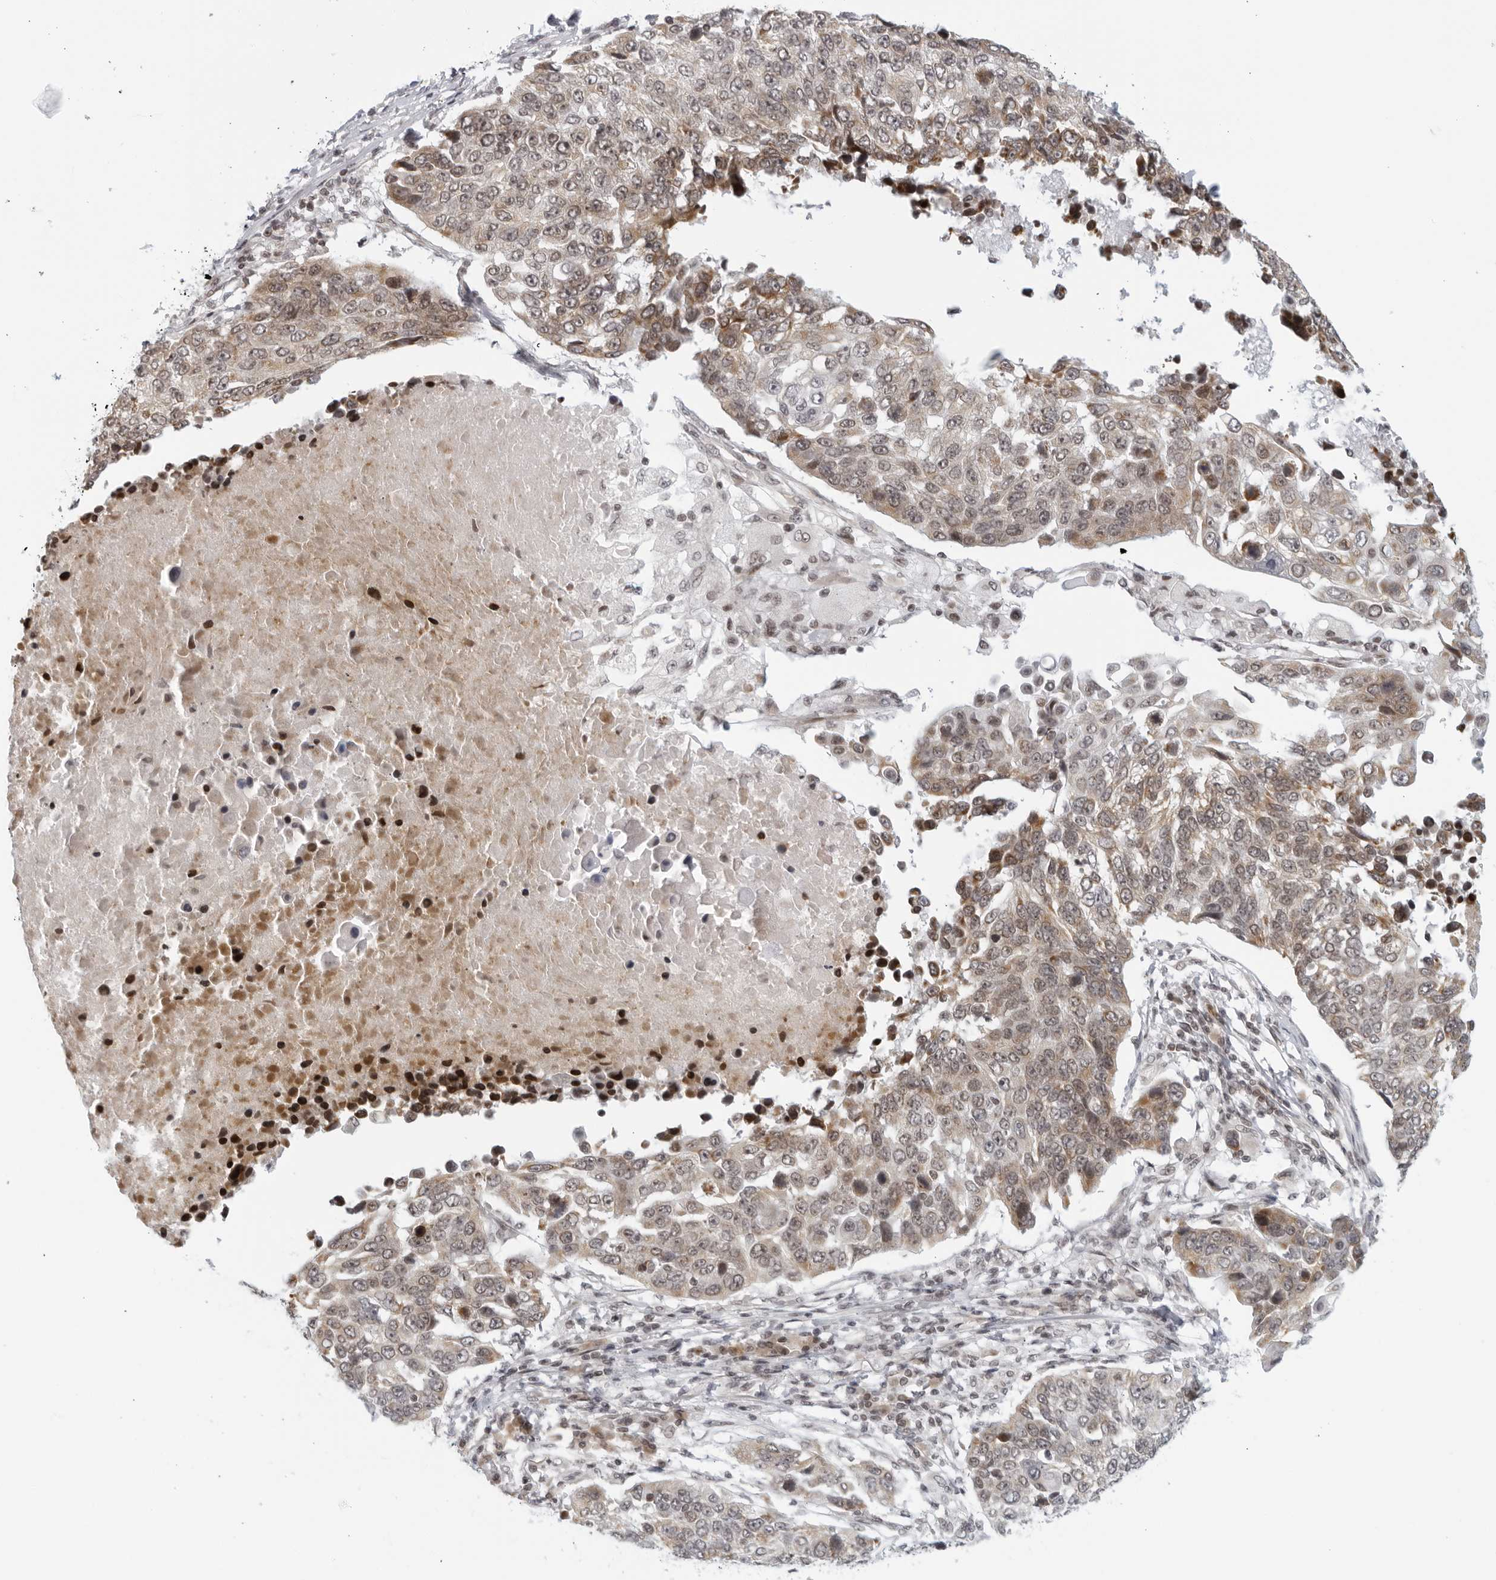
{"staining": {"intensity": "weak", "quantity": ">75%", "location": "cytoplasmic/membranous"}, "tissue": "lung cancer", "cell_type": "Tumor cells", "image_type": "cancer", "snomed": [{"axis": "morphology", "description": "Squamous cell carcinoma, NOS"}, {"axis": "topography", "description": "Lung"}], "caption": "Immunohistochemical staining of human lung cancer (squamous cell carcinoma) exhibits weak cytoplasmic/membranous protein positivity in about >75% of tumor cells.", "gene": "RAB11FIP3", "patient": {"sex": "male", "age": 66}}